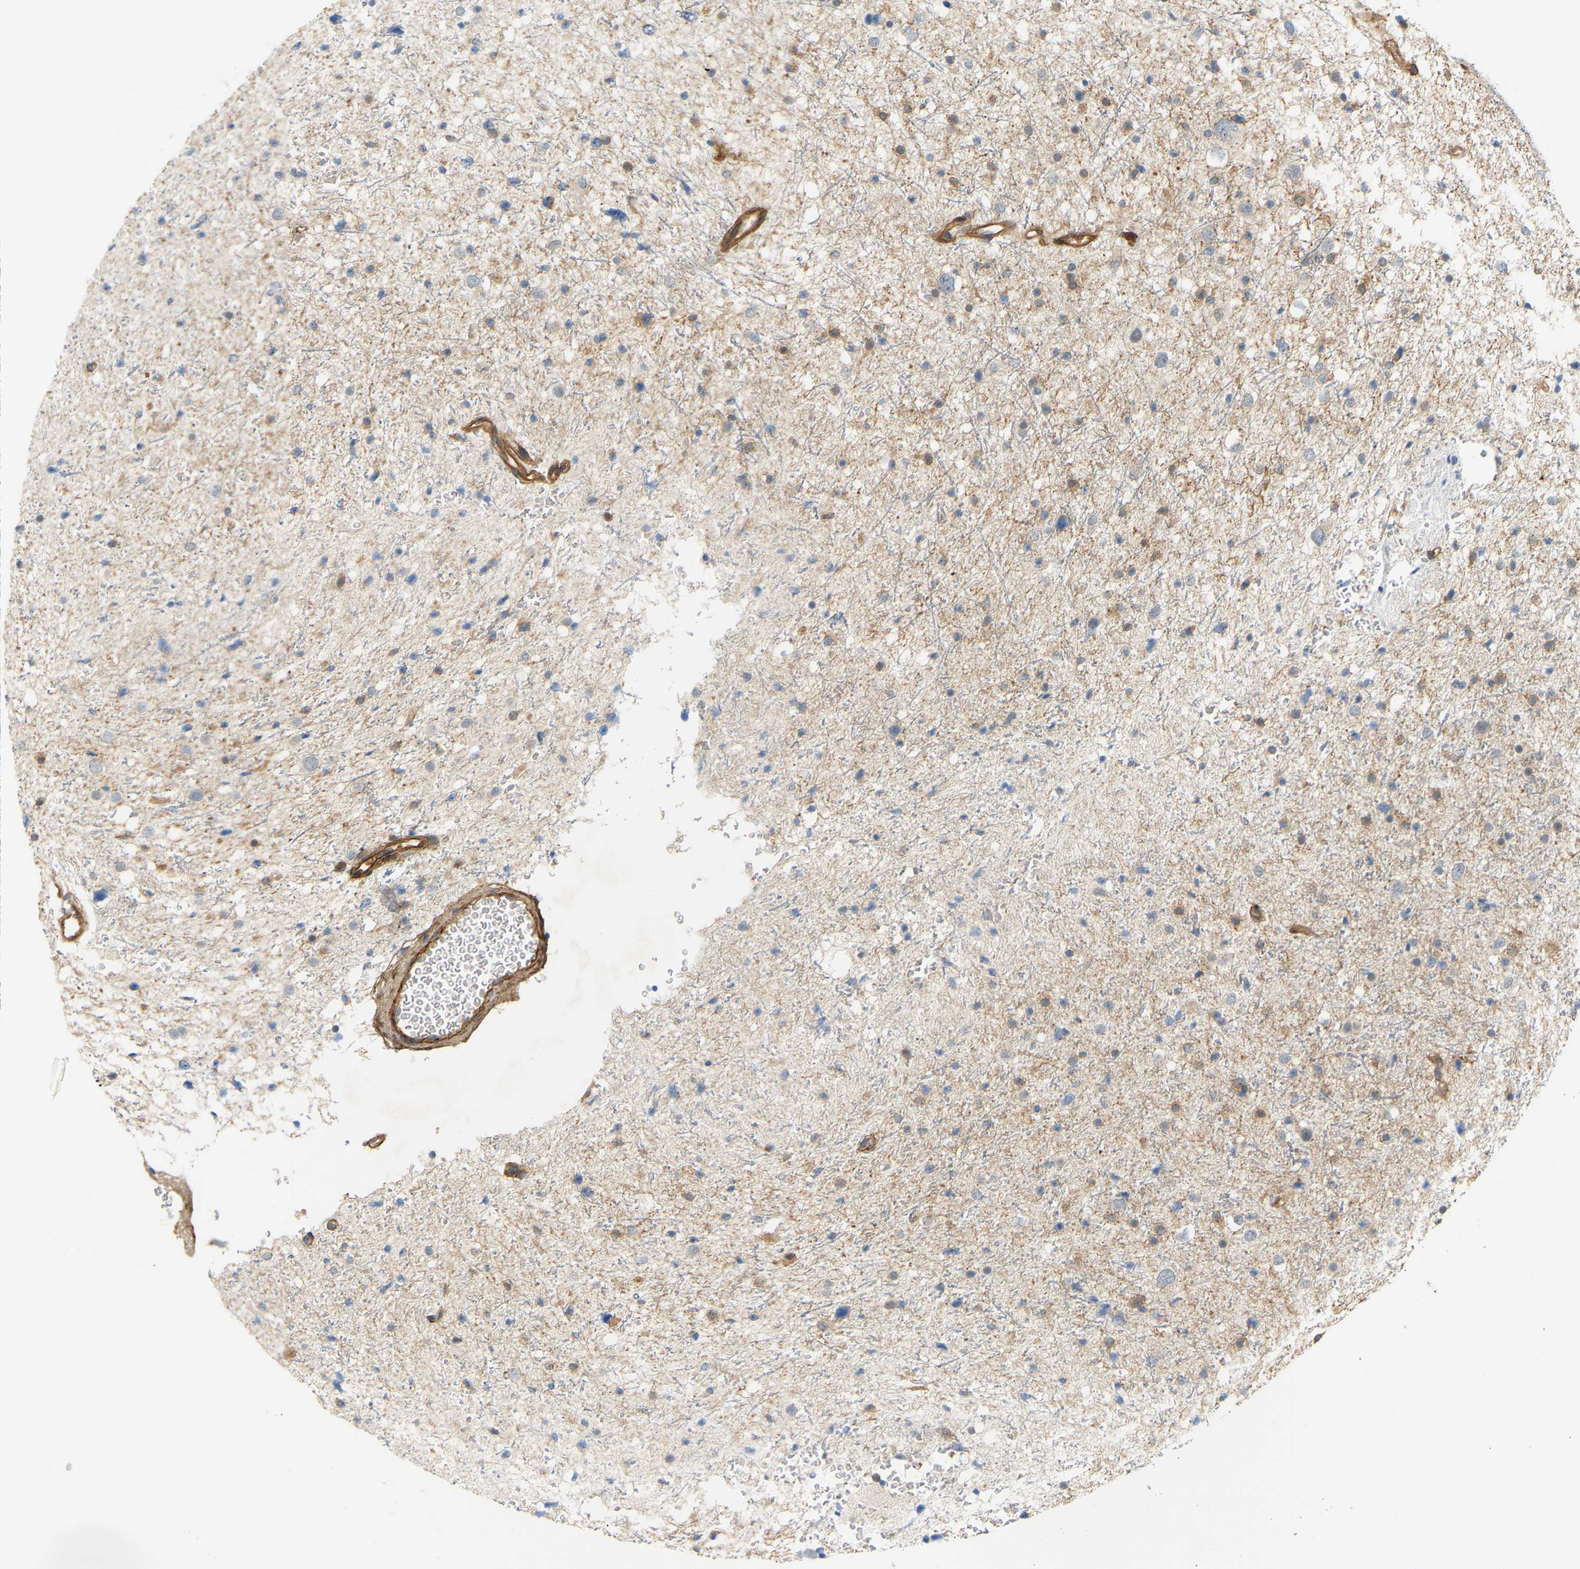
{"staining": {"intensity": "moderate", "quantity": "<25%", "location": "cytoplasmic/membranous"}, "tissue": "glioma", "cell_type": "Tumor cells", "image_type": "cancer", "snomed": [{"axis": "morphology", "description": "Glioma, malignant, Low grade"}, {"axis": "topography", "description": "Brain"}], "caption": "A high-resolution histopathology image shows IHC staining of glioma, which exhibits moderate cytoplasmic/membranous staining in approximately <25% of tumor cells.", "gene": "PLCG2", "patient": {"sex": "female", "age": 37}}